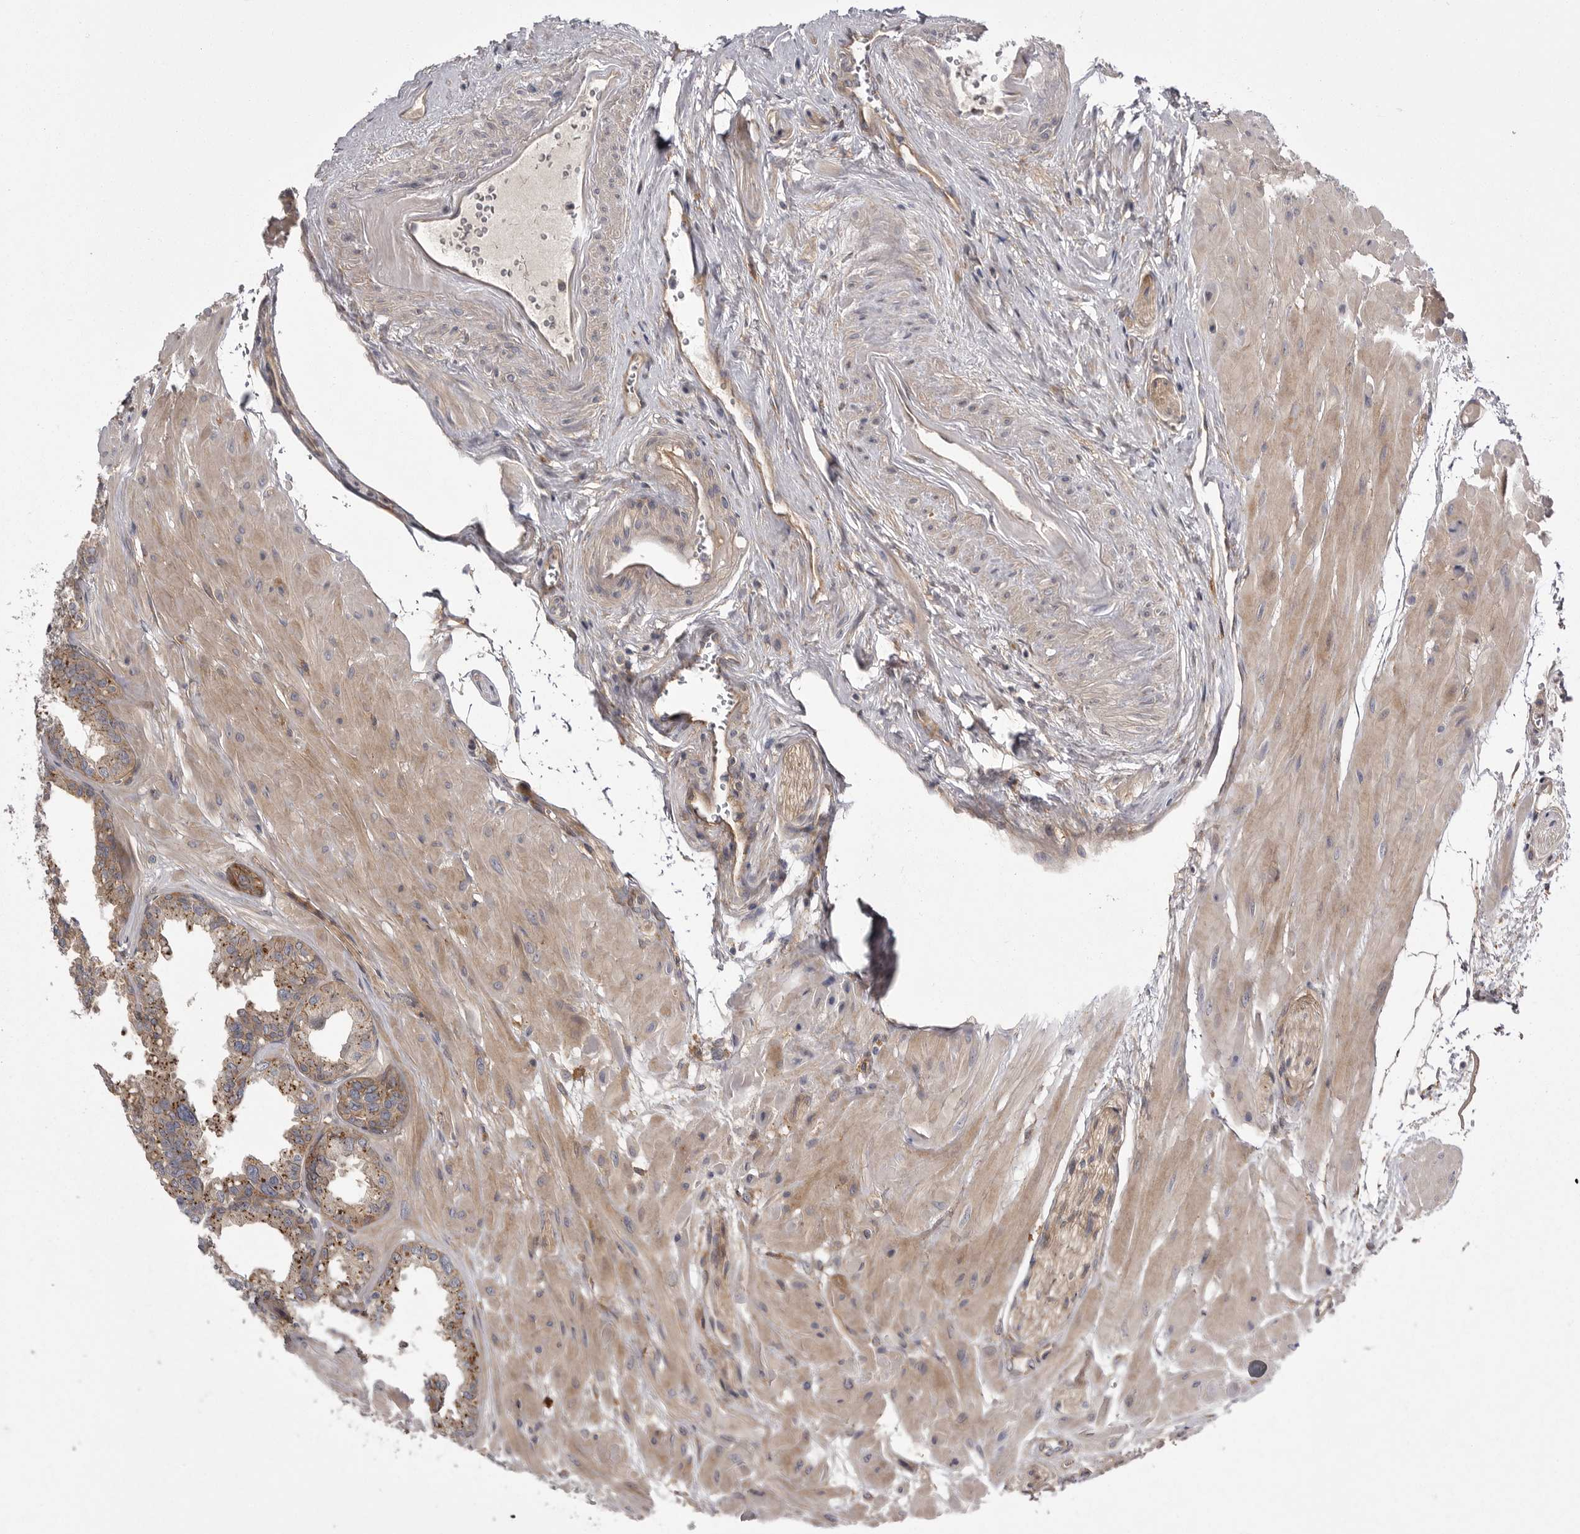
{"staining": {"intensity": "moderate", "quantity": ">75%", "location": "cytoplasmic/membranous"}, "tissue": "seminal vesicle", "cell_type": "Glandular cells", "image_type": "normal", "snomed": [{"axis": "morphology", "description": "Normal tissue, NOS"}, {"axis": "topography", "description": "Prostate"}, {"axis": "topography", "description": "Seminal veicle"}], "caption": "Protein staining reveals moderate cytoplasmic/membranous staining in about >75% of glandular cells in normal seminal vesicle.", "gene": "OSBPL9", "patient": {"sex": "male", "age": 51}}